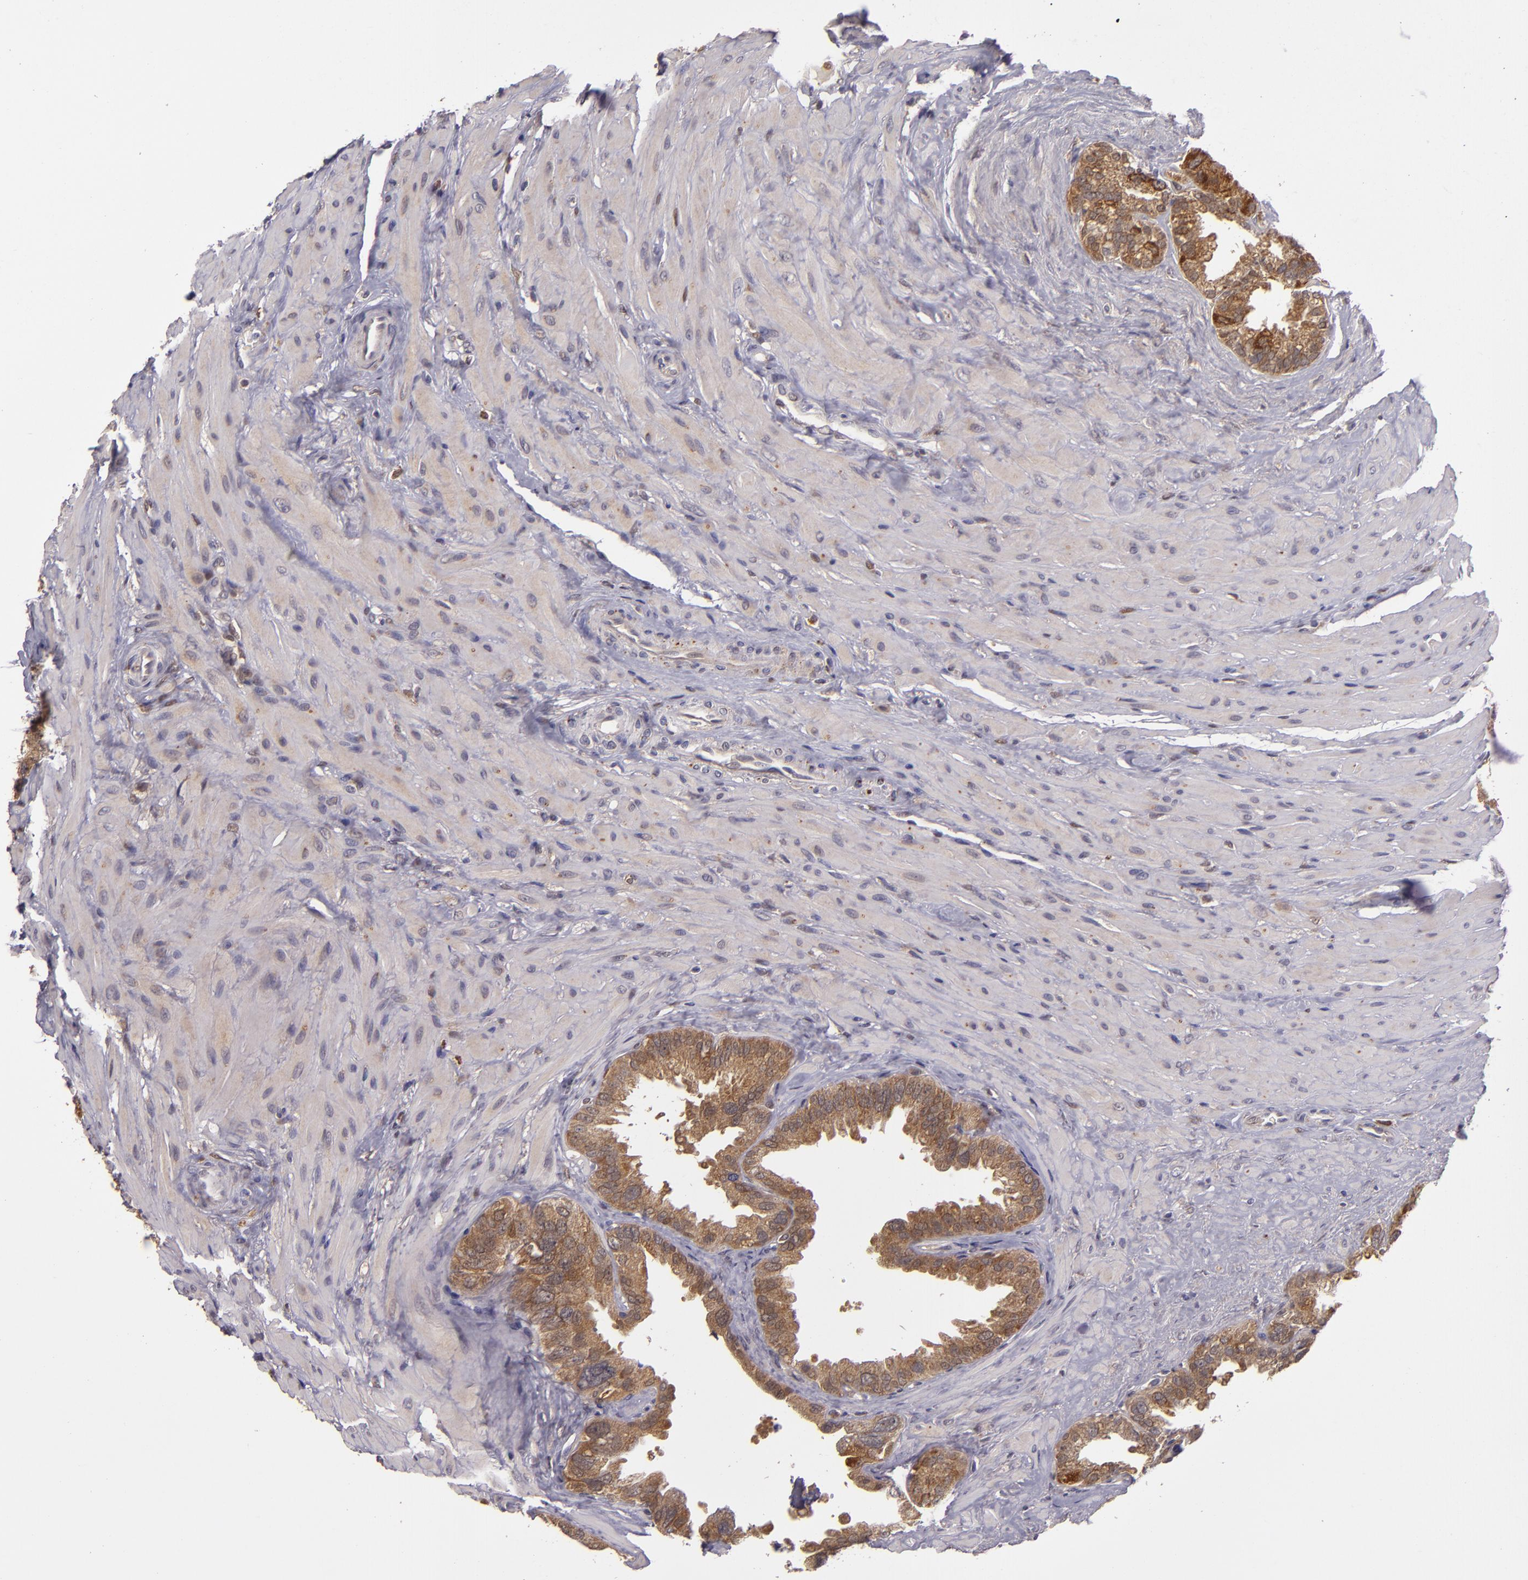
{"staining": {"intensity": "moderate", "quantity": ">75%", "location": "cytoplasmic/membranous"}, "tissue": "seminal vesicle", "cell_type": "Glandular cells", "image_type": "normal", "snomed": [{"axis": "morphology", "description": "Normal tissue, NOS"}, {"axis": "topography", "description": "Prostate"}, {"axis": "topography", "description": "Seminal veicle"}], "caption": "Immunohistochemical staining of benign seminal vesicle shows medium levels of moderate cytoplasmic/membranous staining in about >75% of glandular cells.", "gene": "FHIT", "patient": {"sex": "male", "age": 63}}